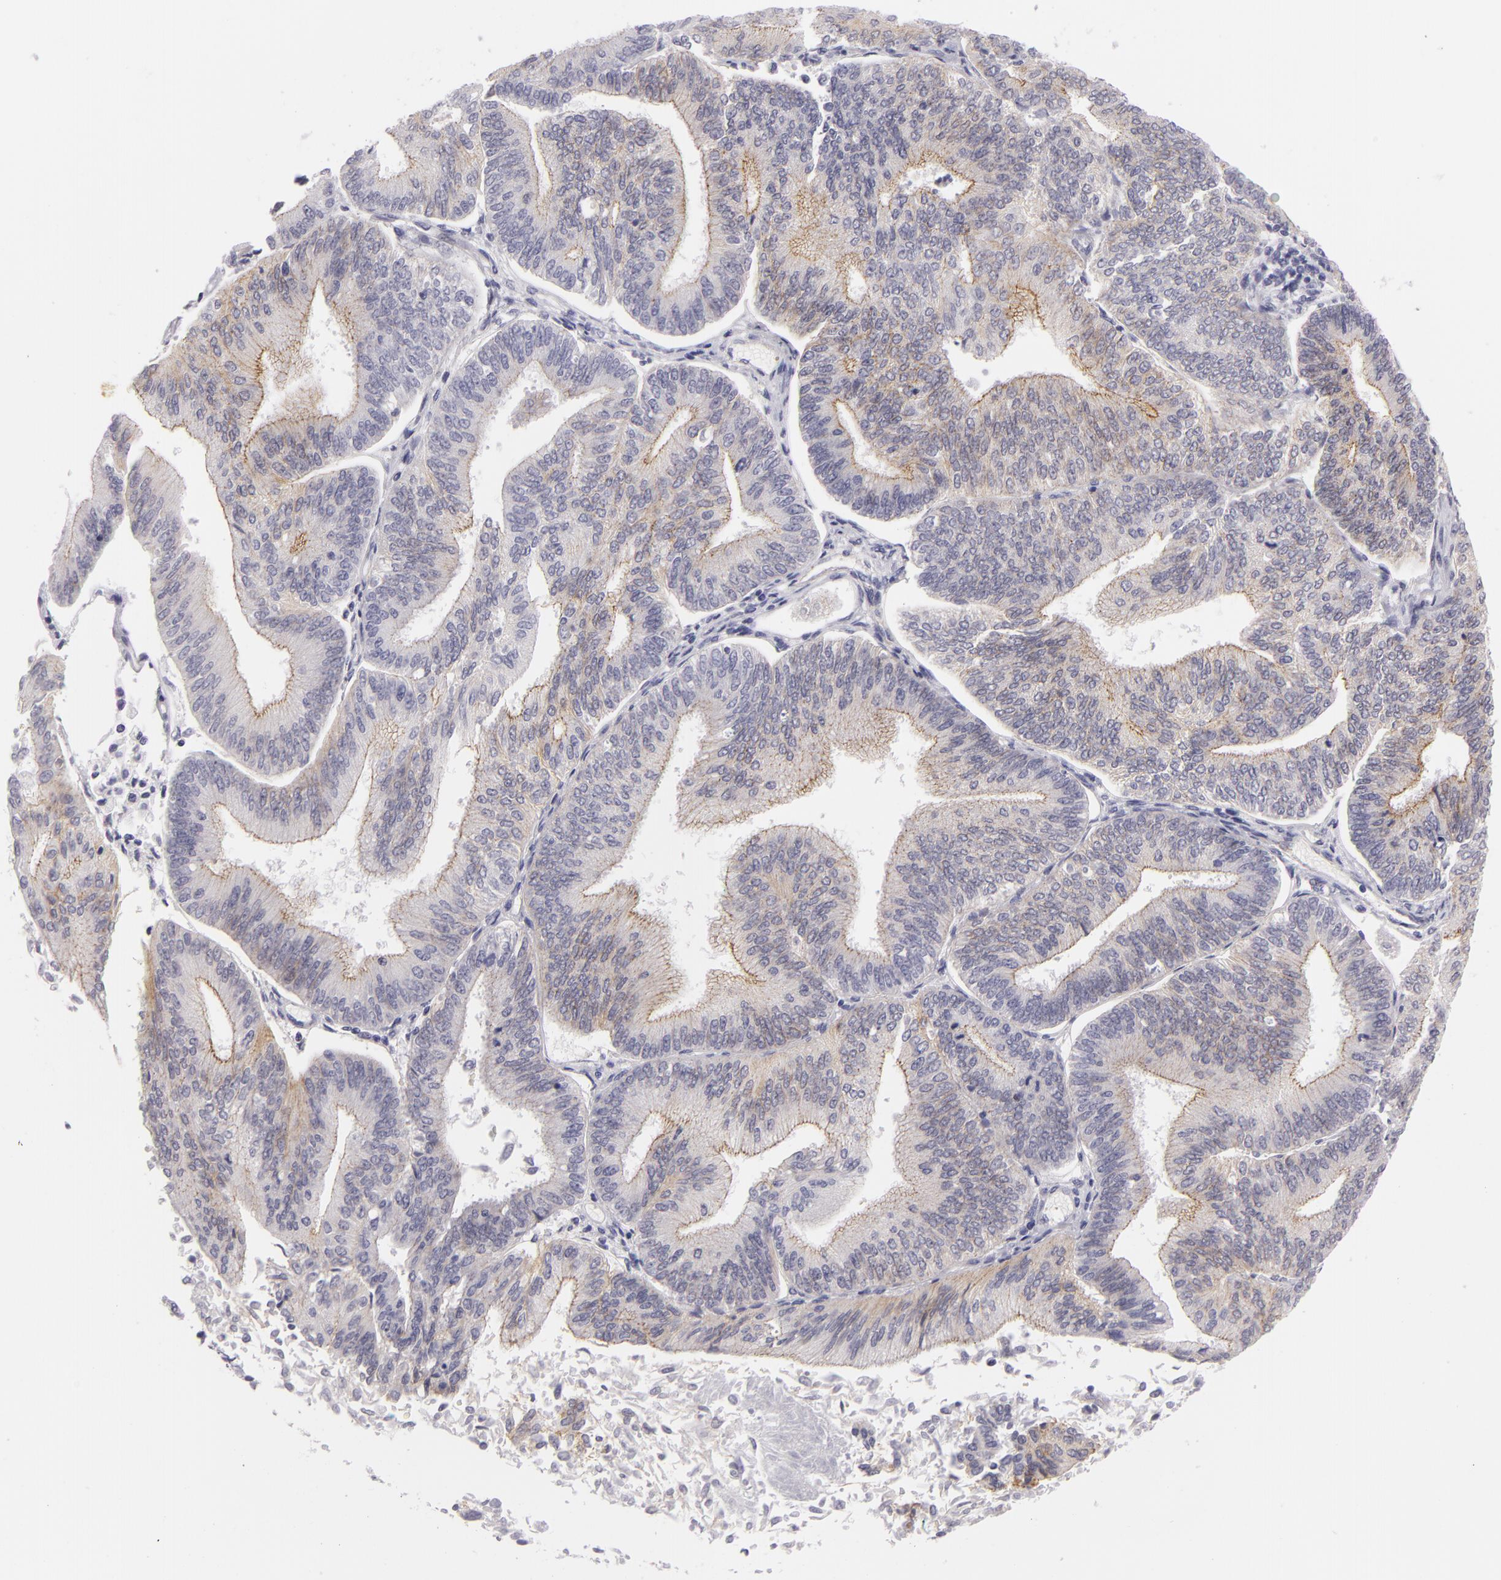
{"staining": {"intensity": "negative", "quantity": "none", "location": "none"}, "tissue": "endometrial cancer", "cell_type": "Tumor cells", "image_type": "cancer", "snomed": [{"axis": "morphology", "description": "Adenocarcinoma, NOS"}, {"axis": "topography", "description": "Endometrium"}], "caption": "This is an immunohistochemistry image of endometrial cancer. There is no staining in tumor cells.", "gene": "CTNNB1", "patient": {"sex": "female", "age": 55}}